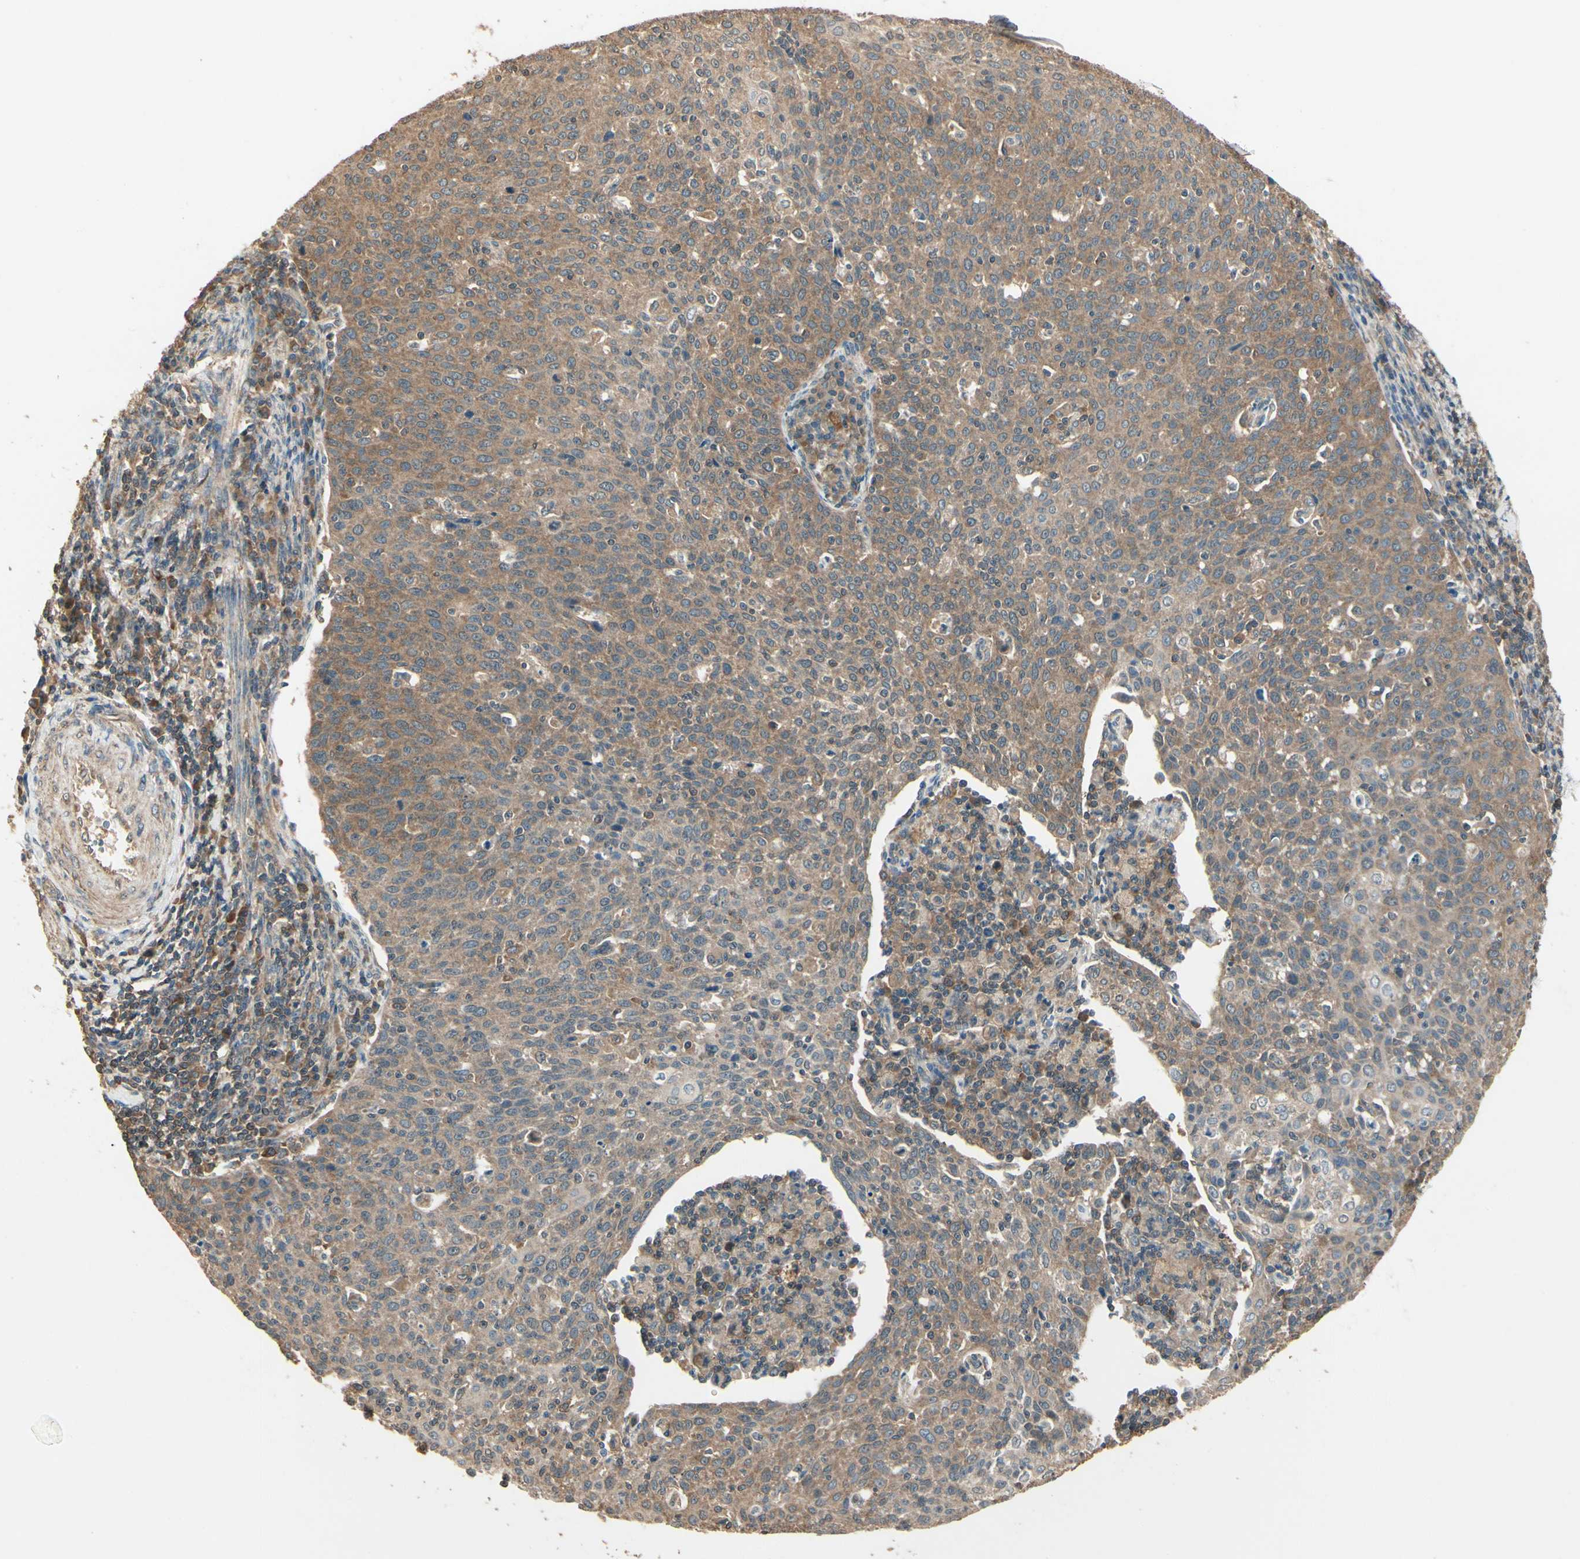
{"staining": {"intensity": "moderate", "quantity": ">75%", "location": "cytoplasmic/membranous"}, "tissue": "cervical cancer", "cell_type": "Tumor cells", "image_type": "cancer", "snomed": [{"axis": "morphology", "description": "Squamous cell carcinoma, NOS"}, {"axis": "topography", "description": "Cervix"}], "caption": "Immunohistochemical staining of human cervical cancer (squamous cell carcinoma) shows medium levels of moderate cytoplasmic/membranous protein staining in approximately >75% of tumor cells. (Stains: DAB (3,3'-diaminobenzidine) in brown, nuclei in blue, Microscopy: brightfield microscopy at high magnification).", "gene": "CCT7", "patient": {"sex": "female", "age": 38}}